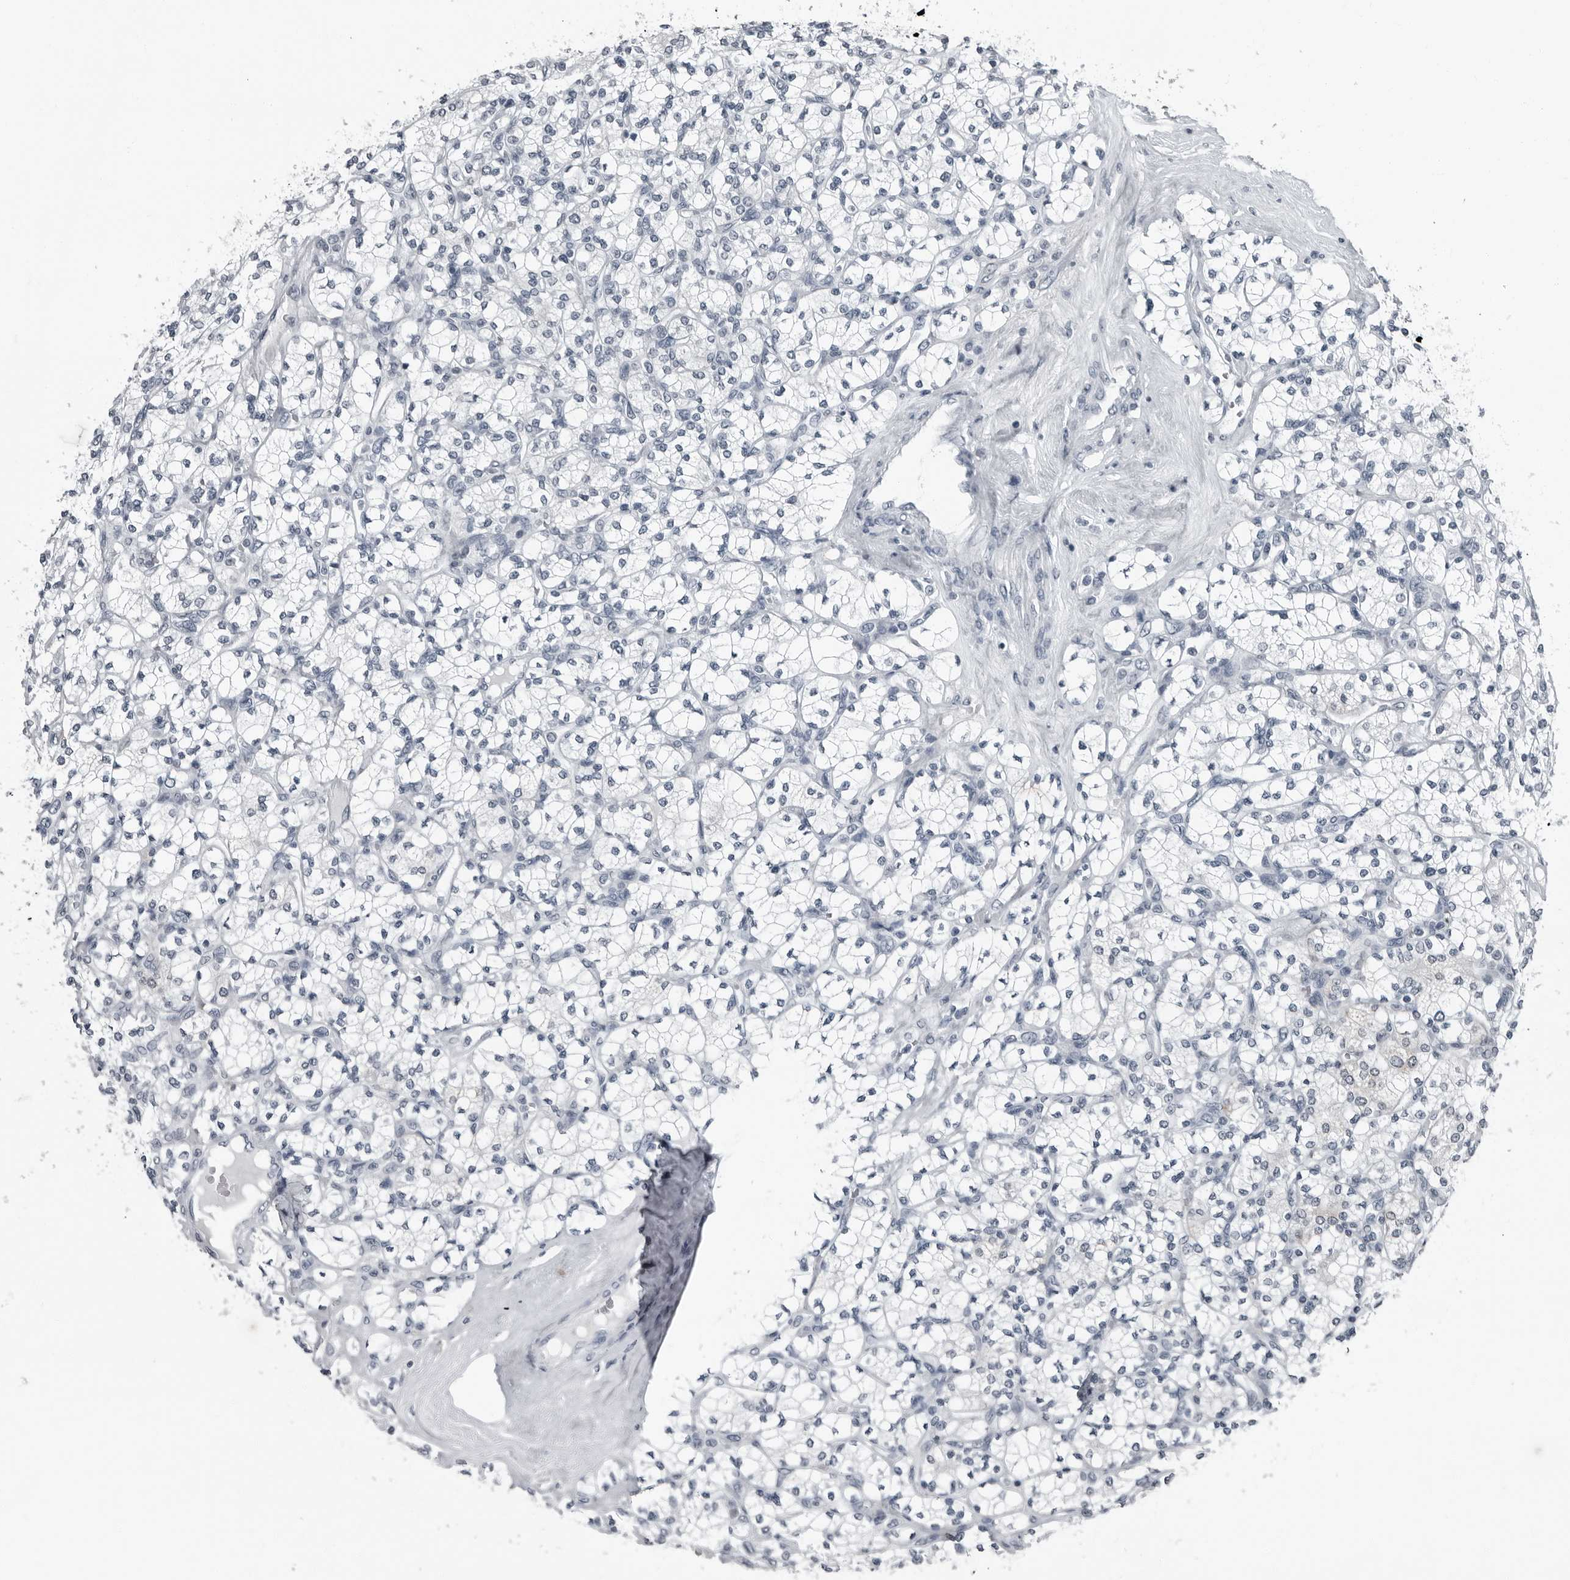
{"staining": {"intensity": "negative", "quantity": "none", "location": "none"}, "tissue": "renal cancer", "cell_type": "Tumor cells", "image_type": "cancer", "snomed": [{"axis": "morphology", "description": "Adenocarcinoma, NOS"}, {"axis": "topography", "description": "Kidney"}], "caption": "A micrograph of renal cancer (adenocarcinoma) stained for a protein reveals no brown staining in tumor cells.", "gene": "PDCD11", "patient": {"sex": "male", "age": 77}}